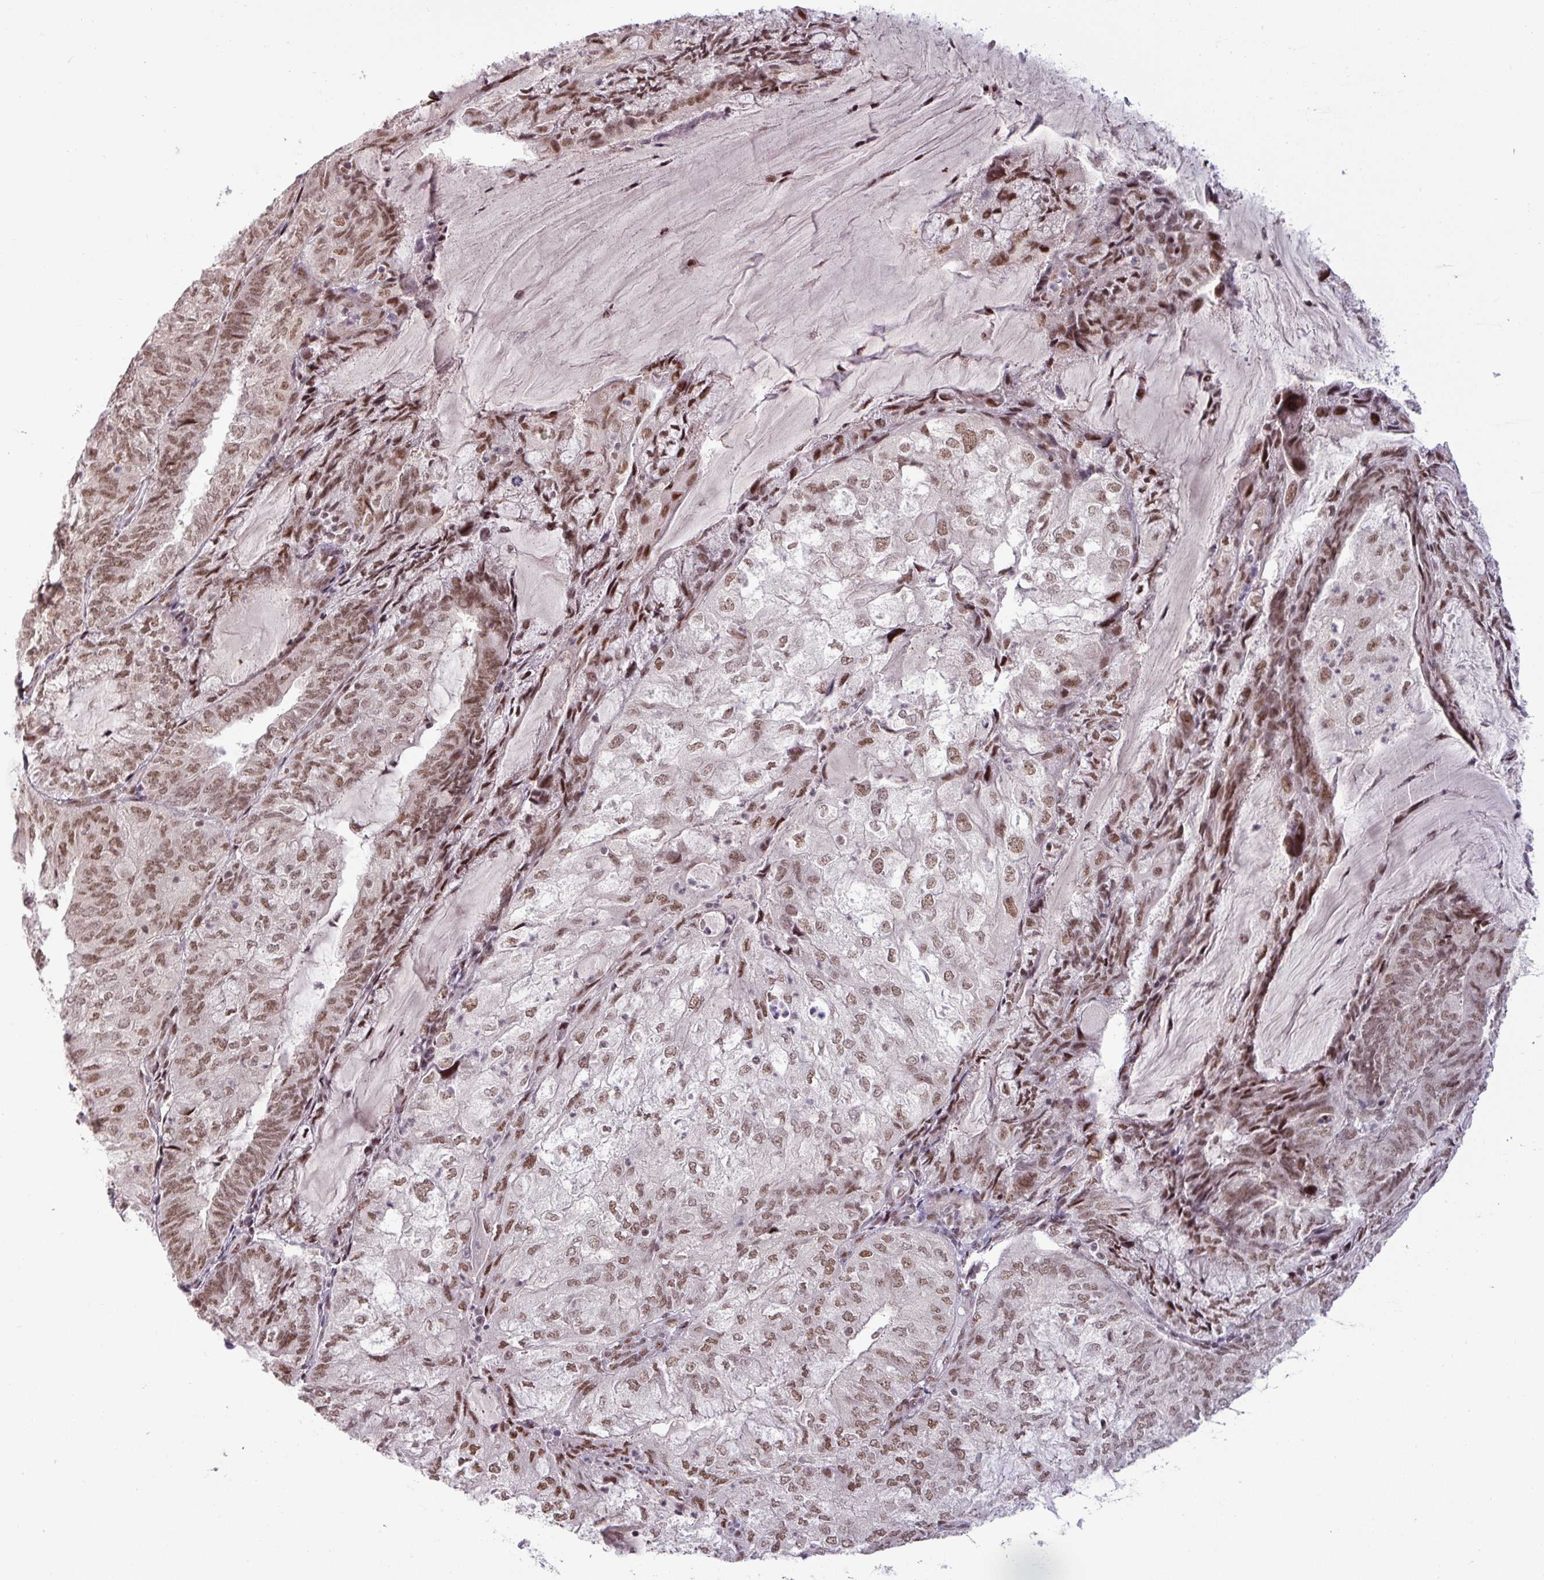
{"staining": {"intensity": "moderate", "quantity": ">75%", "location": "nuclear"}, "tissue": "endometrial cancer", "cell_type": "Tumor cells", "image_type": "cancer", "snomed": [{"axis": "morphology", "description": "Adenocarcinoma, NOS"}, {"axis": "topography", "description": "Endometrium"}], "caption": "Adenocarcinoma (endometrial) stained with immunohistochemistry (IHC) shows moderate nuclear expression in approximately >75% of tumor cells. Using DAB (3,3'-diaminobenzidine) (brown) and hematoxylin (blue) stains, captured at high magnification using brightfield microscopy.", "gene": "PTPN20", "patient": {"sex": "female", "age": 81}}